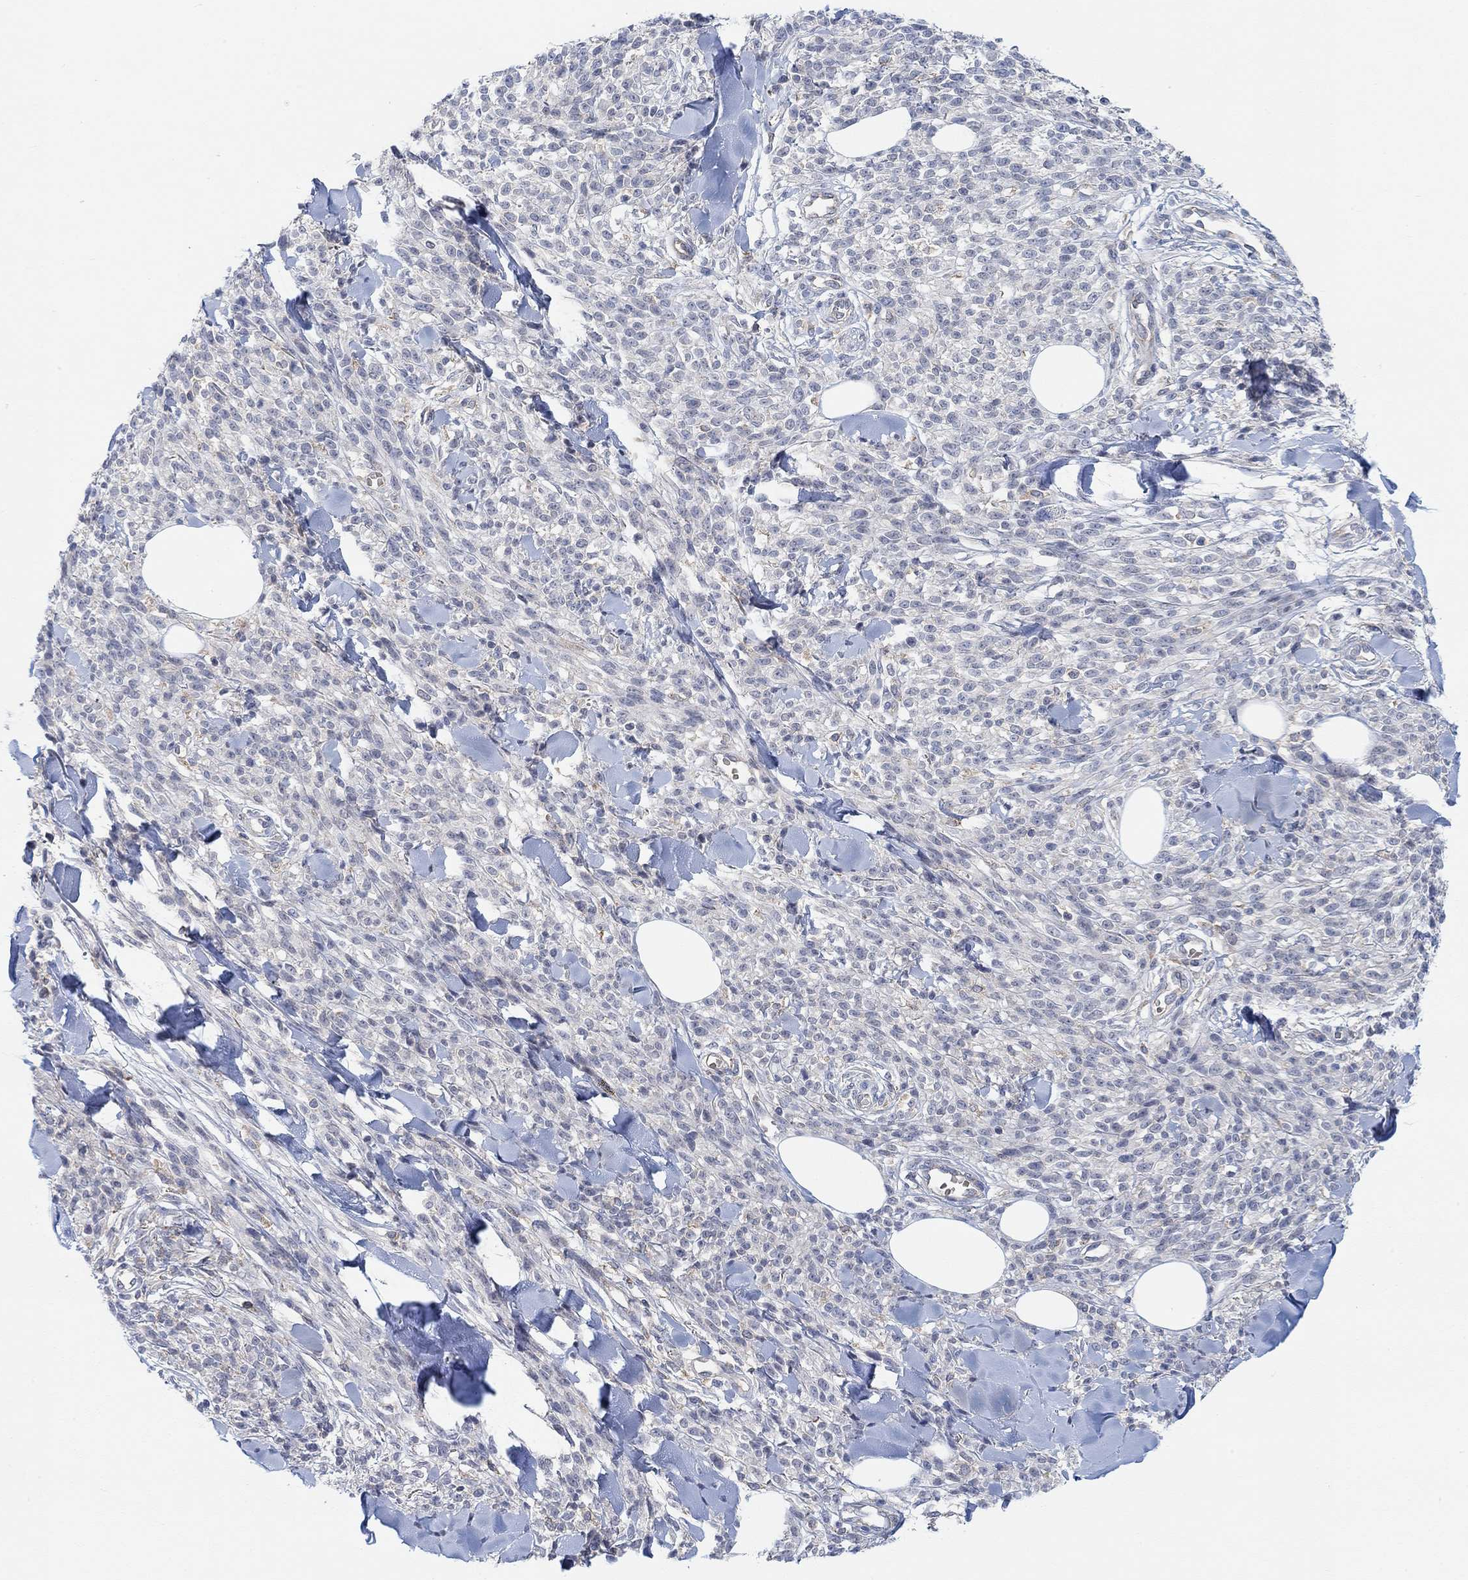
{"staining": {"intensity": "negative", "quantity": "none", "location": "none"}, "tissue": "melanoma", "cell_type": "Tumor cells", "image_type": "cancer", "snomed": [{"axis": "morphology", "description": "Malignant melanoma, NOS"}, {"axis": "topography", "description": "Skin"}, {"axis": "topography", "description": "Skin of trunk"}], "caption": "This is an IHC histopathology image of human malignant melanoma. There is no positivity in tumor cells.", "gene": "PMFBP1", "patient": {"sex": "male", "age": 74}}